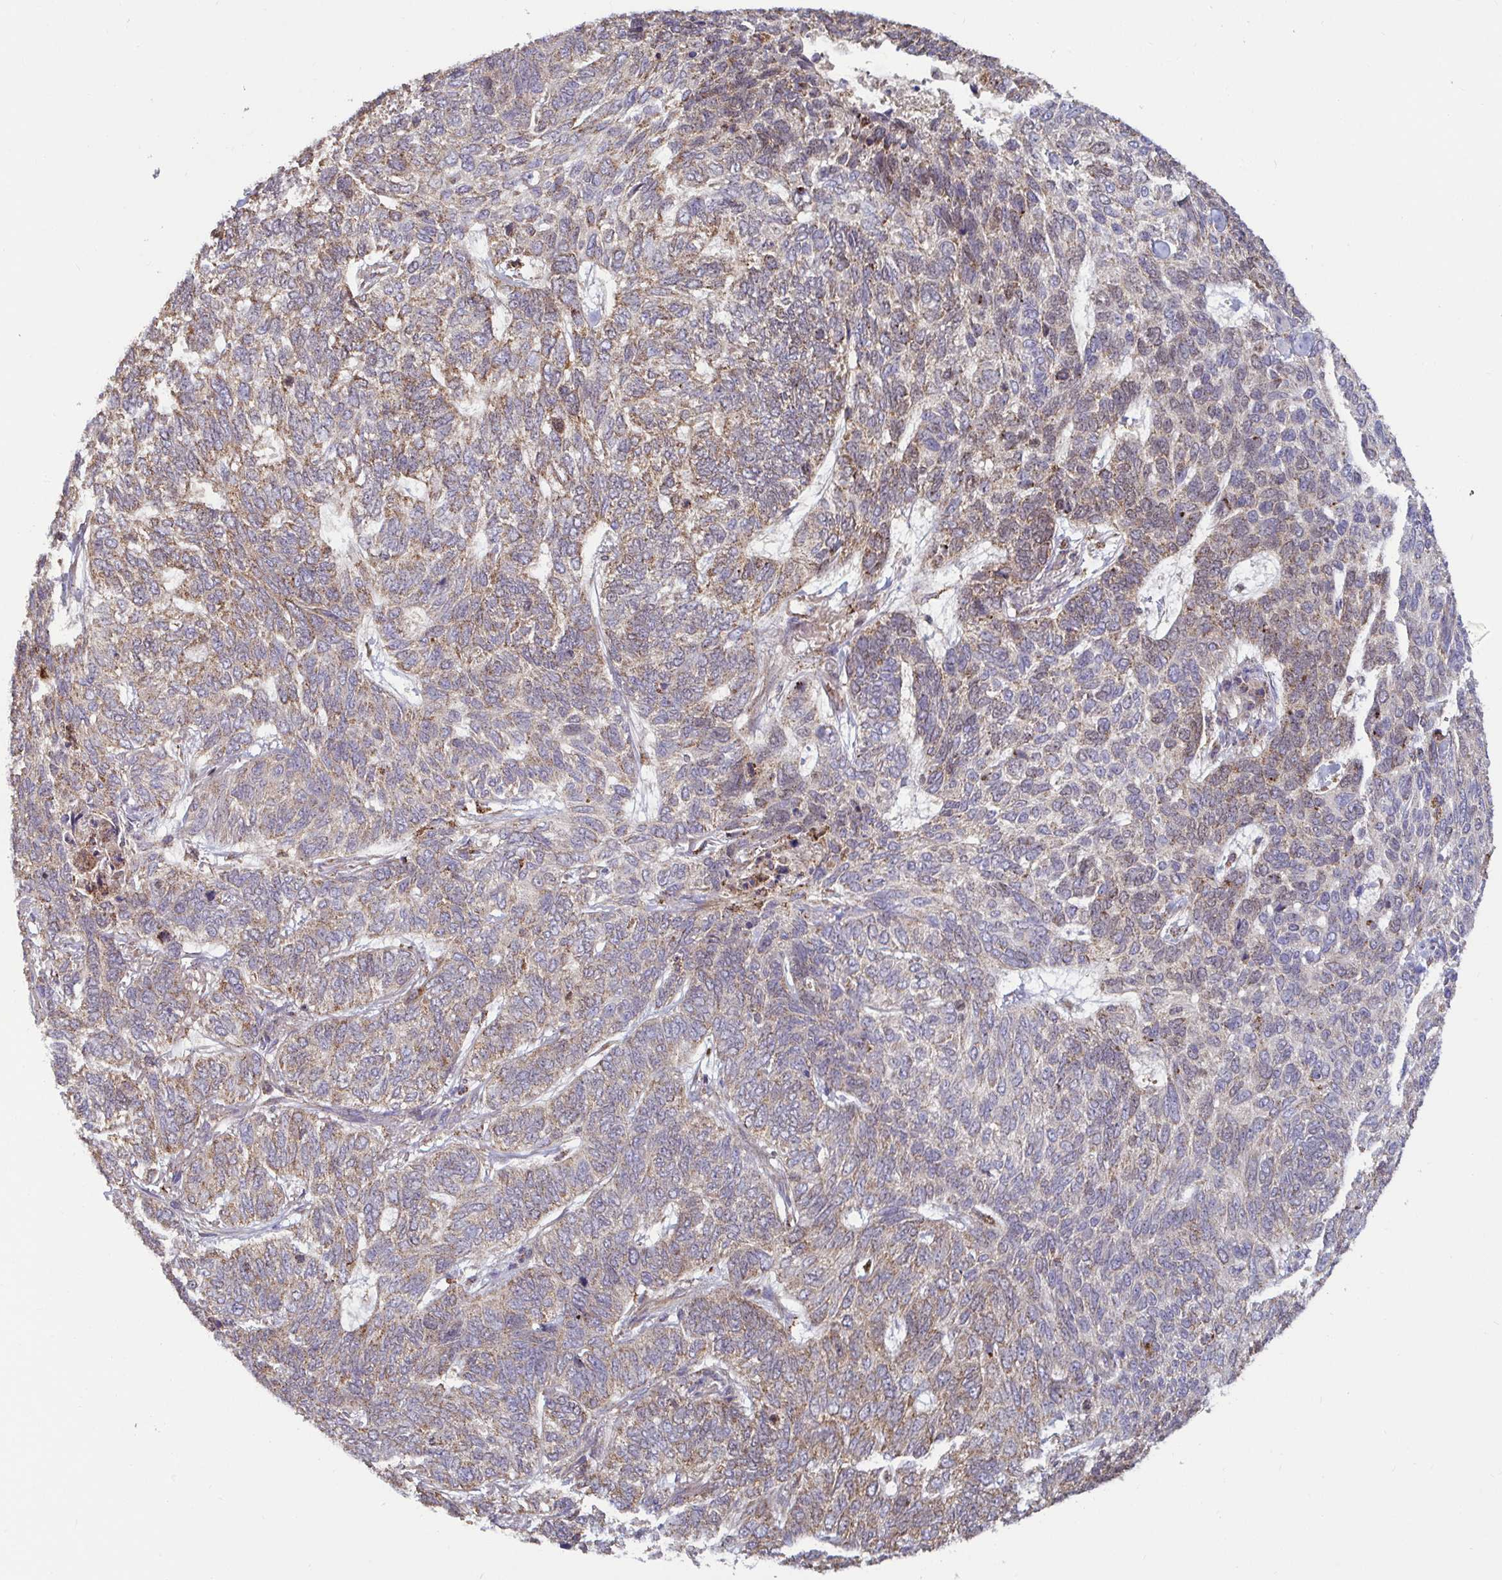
{"staining": {"intensity": "moderate", "quantity": "25%-75%", "location": "cytoplasmic/membranous"}, "tissue": "skin cancer", "cell_type": "Tumor cells", "image_type": "cancer", "snomed": [{"axis": "morphology", "description": "Basal cell carcinoma"}, {"axis": "topography", "description": "Skin"}], "caption": "Immunohistochemical staining of skin basal cell carcinoma exhibits medium levels of moderate cytoplasmic/membranous expression in approximately 25%-75% of tumor cells.", "gene": "SPRY1", "patient": {"sex": "female", "age": 65}}